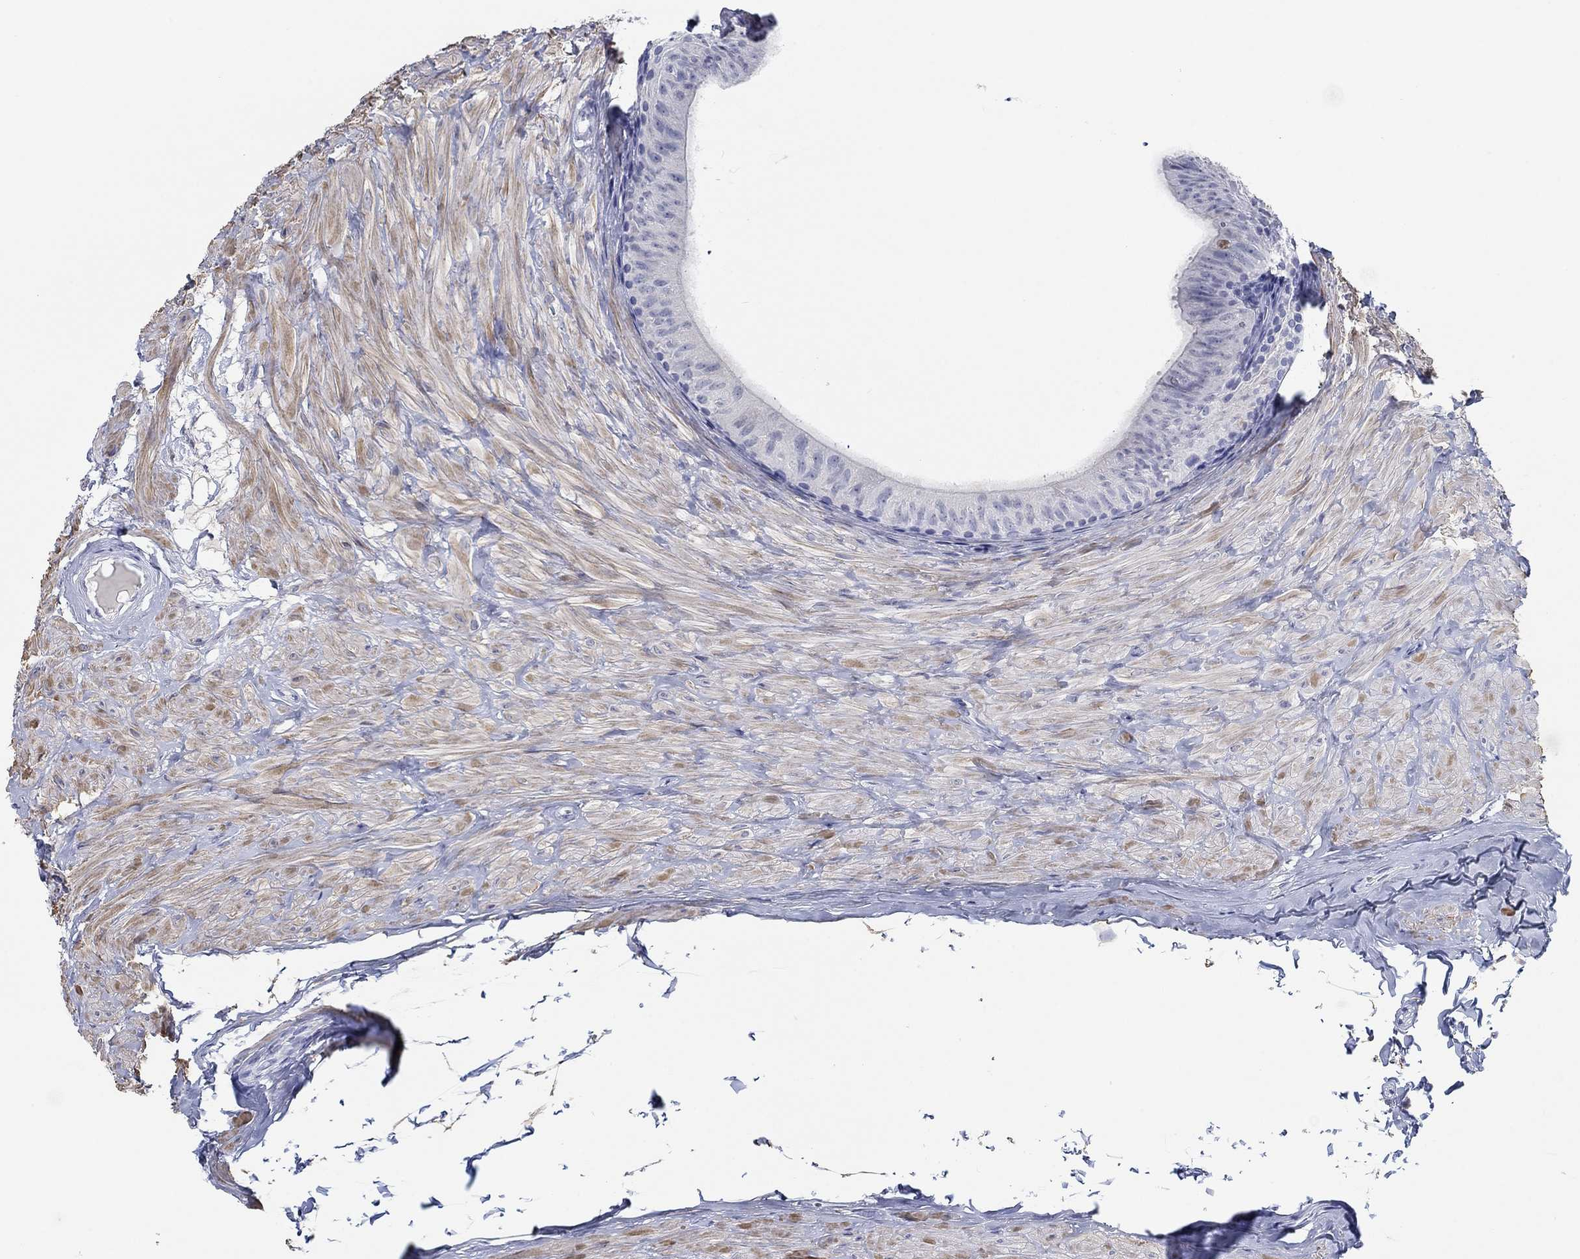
{"staining": {"intensity": "negative", "quantity": "none", "location": "none"}, "tissue": "epididymis", "cell_type": "Glandular cells", "image_type": "normal", "snomed": [{"axis": "morphology", "description": "Normal tissue, NOS"}, {"axis": "topography", "description": "Epididymis"}], "caption": "This is a histopathology image of immunohistochemistry (IHC) staining of benign epididymis, which shows no positivity in glandular cells.", "gene": "PDYN", "patient": {"sex": "male", "age": 32}}